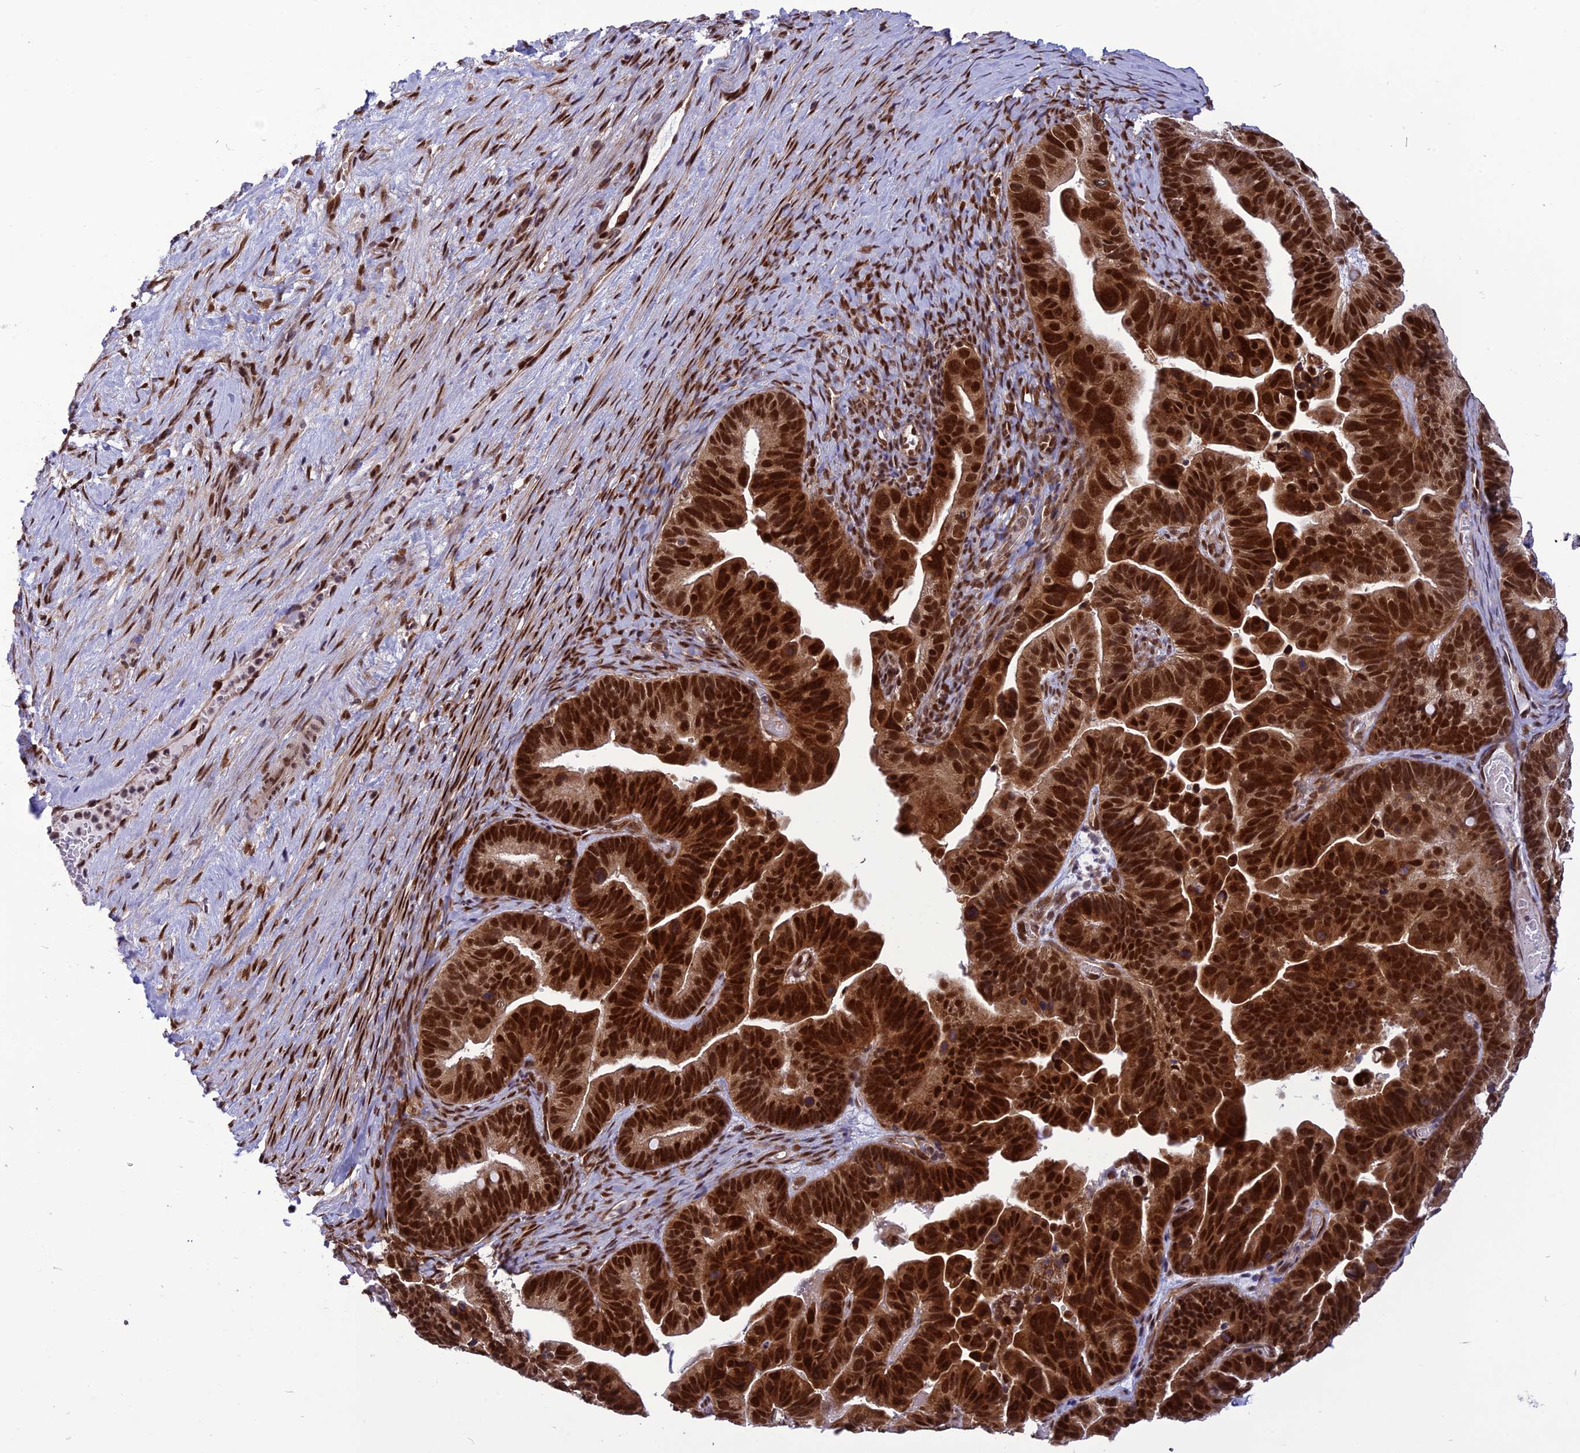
{"staining": {"intensity": "strong", "quantity": ">75%", "location": "cytoplasmic/membranous,nuclear"}, "tissue": "ovarian cancer", "cell_type": "Tumor cells", "image_type": "cancer", "snomed": [{"axis": "morphology", "description": "Cystadenocarcinoma, serous, NOS"}, {"axis": "topography", "description": "Ovary"}], "caption": "An immunohistochemistry histopathology image of tumor tissue is shown. Protein staining in brown highlights strong cytoplasmic/membranous and nuclear positivity in serous cystadenocarcinoma (ovarian) within tumor cells.", "gene": "RTRAF", "patient": {"sex": "female", "age": 56}}